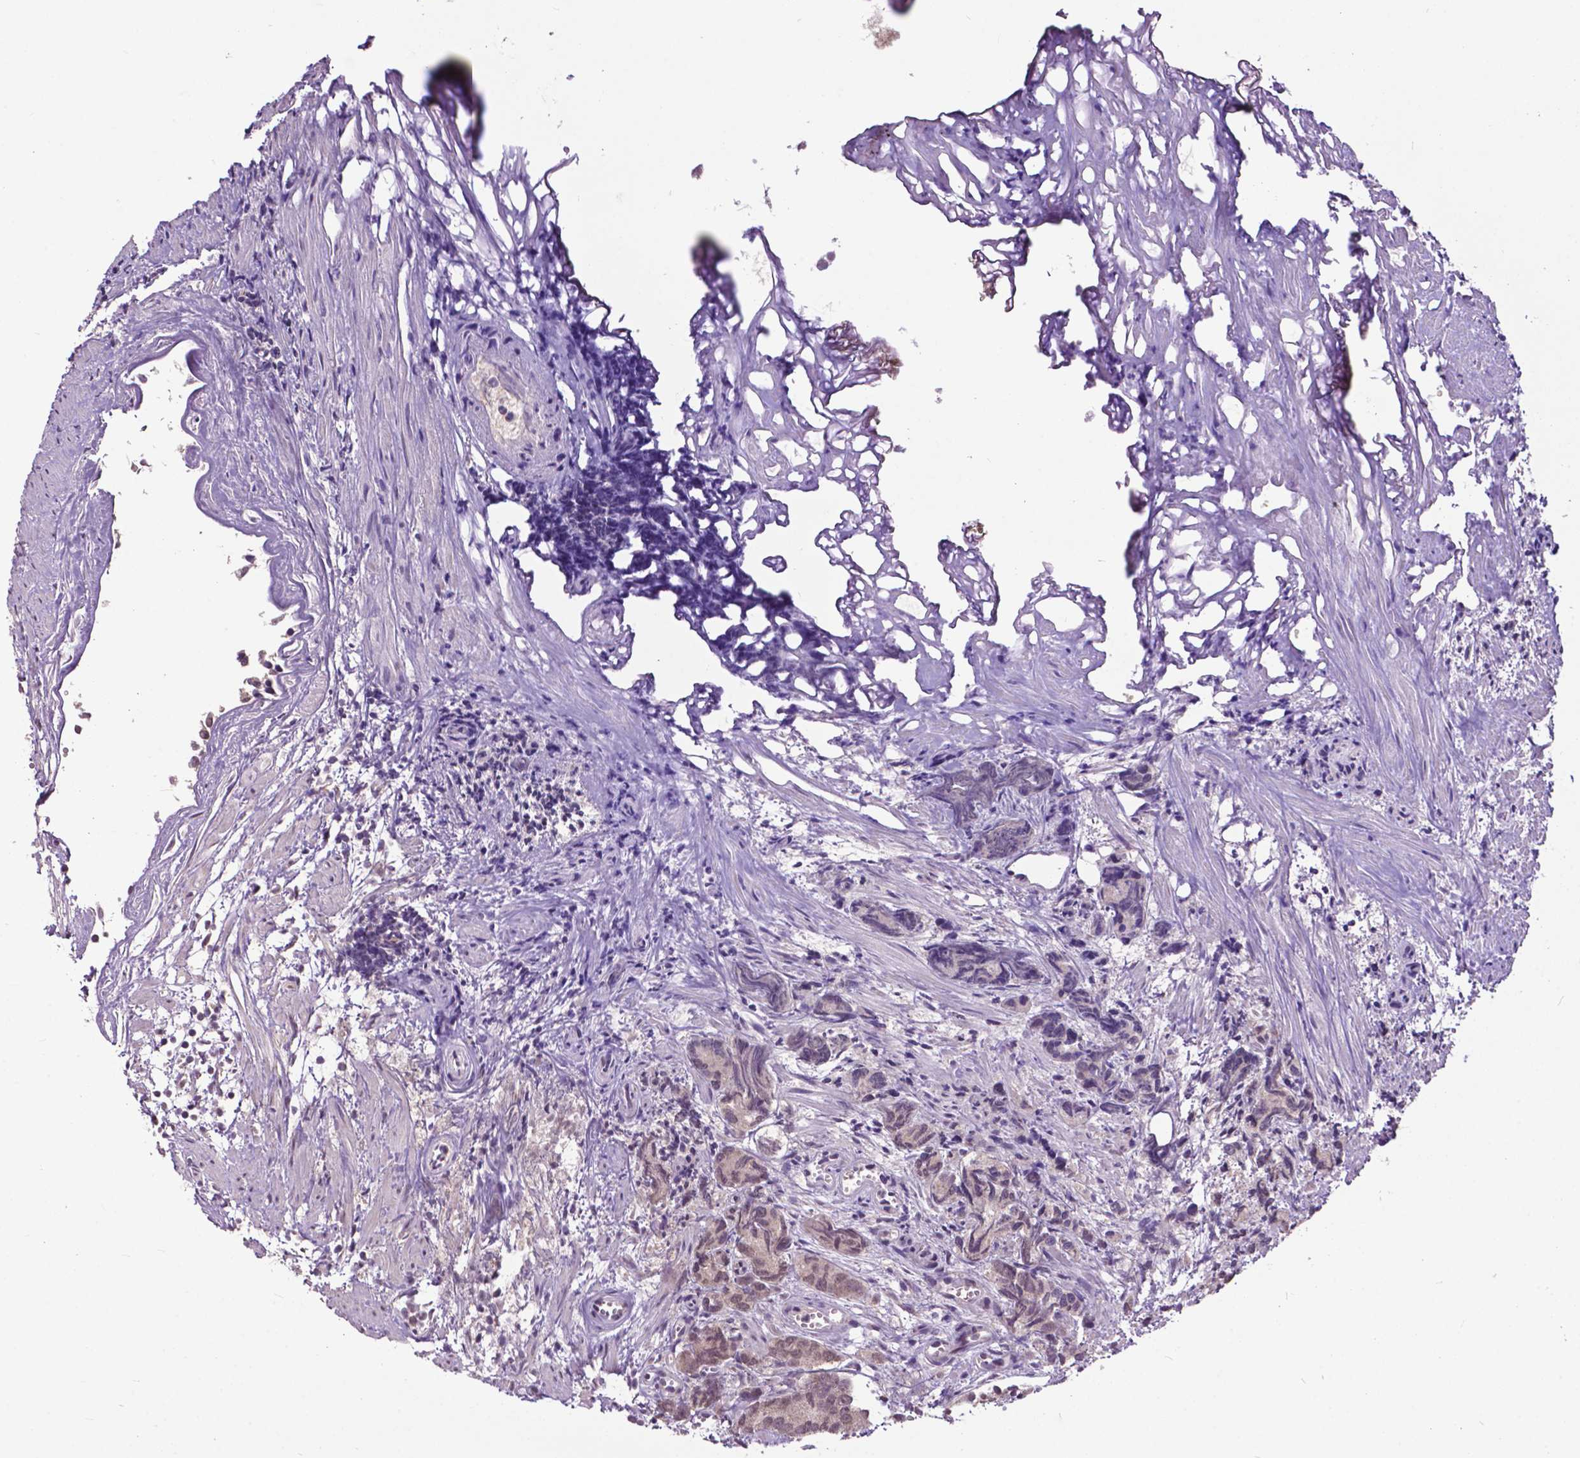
{"staining": {"intensity": "weak", "quantity": "25%-75%", "location": "nuclear"}, "tissue": "prostate cancer", "cell_type": "Tumor cells", "image_type": "cancer", "snomed": [{"axis": "morphology", "description": "Adenocarcinoma, High grade"}, {"axis": "topography", "description": "Prostate"}], "caption": "About 25%-75% of tumor cells in prostate cancer (adenocarcinoma (high-grade)) reveal weak nuclear protein expression as visualized by brown immunohistochemical staining.", "gene": "FAF1", "patient": {"sex": "male", "age": 77}}